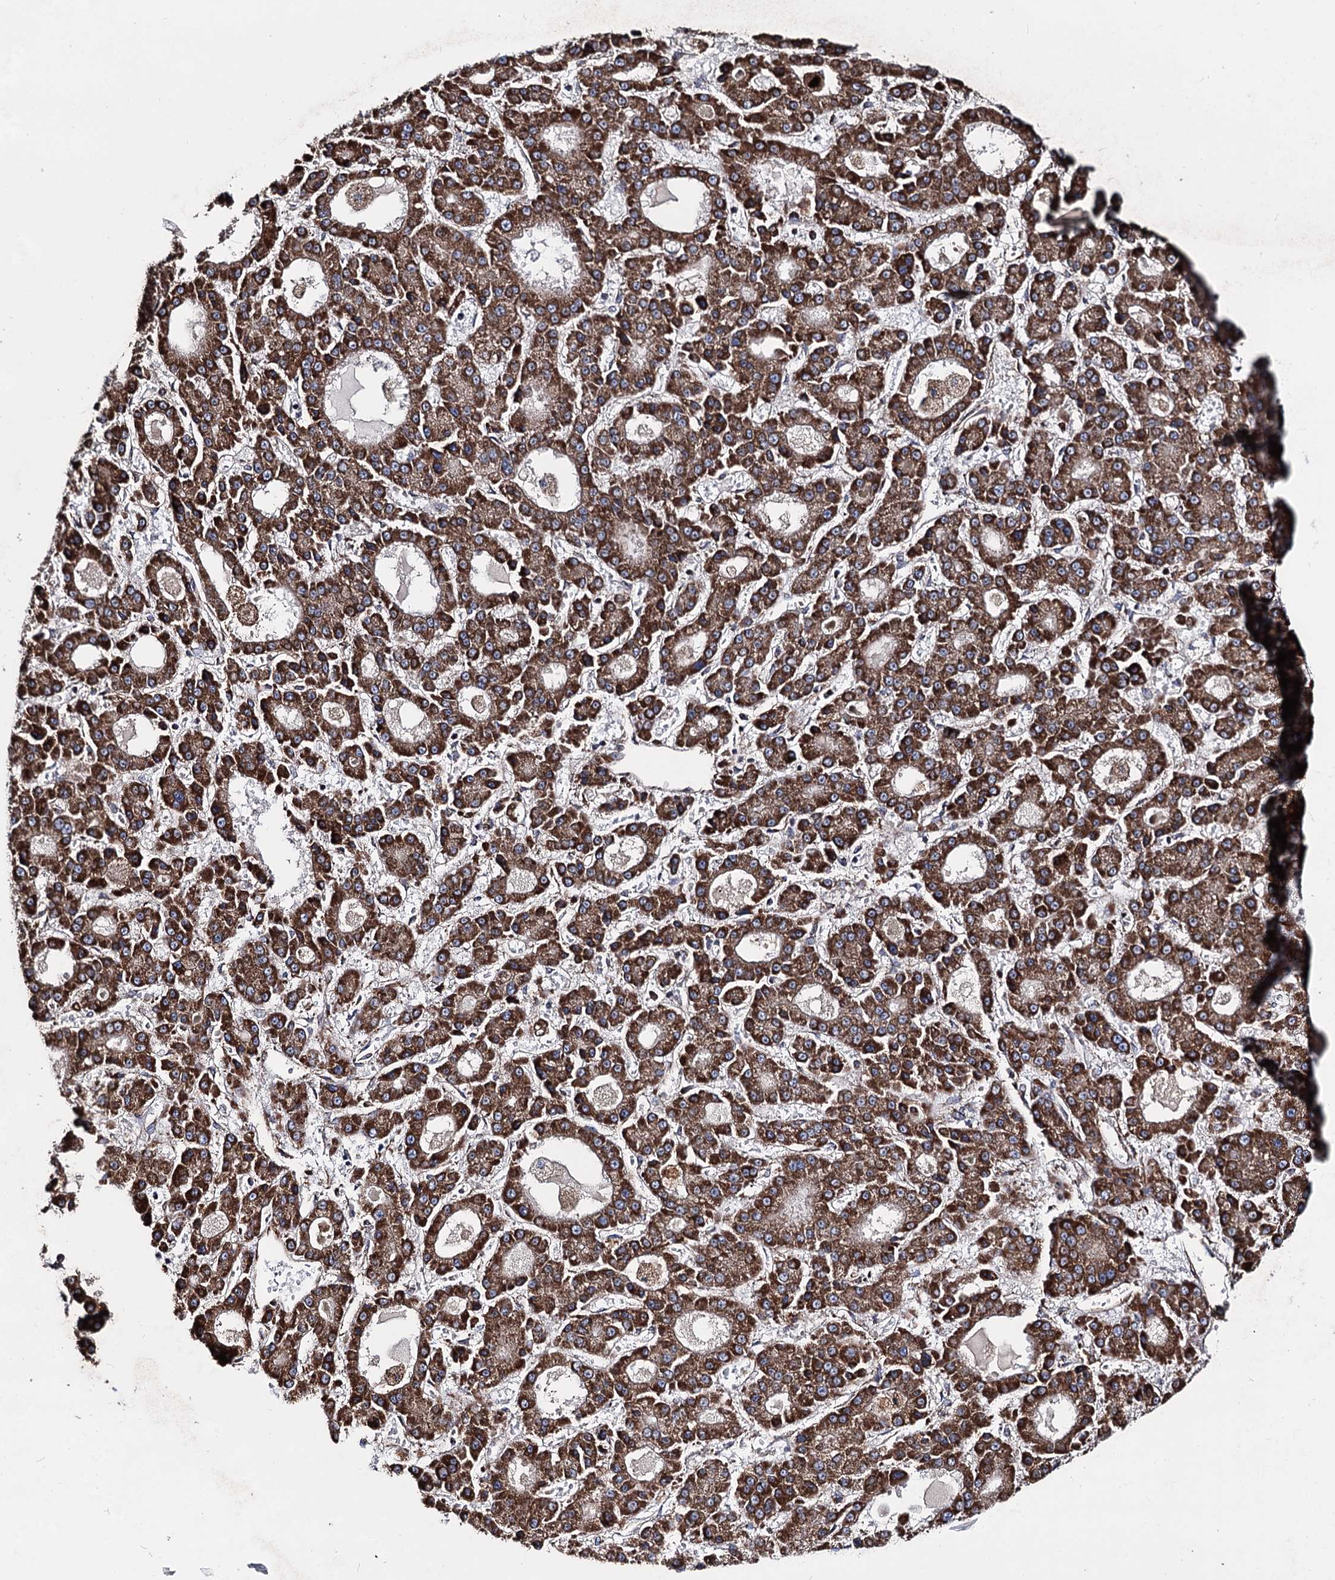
{"staining": {"intensity": "strong", "quantity": ">75%", "location": "cytoplasmic/membranous"}, "tissue": "liver cancer", "cell_type": "Tumor cells", "image_type": "cancer", "snomed": [{"axis": "morphology", "description": "Carcinoma, Hepatocellular, NOS"}, {"axis": "topography", "description": "Liver"}], "caption": "High-magnification brightfield microscopy of liver cancer stained with DAB (brown) and counterstained with hematoxylin (blue). tumor cells exhibit strong cytoplasmic/membranous positivity is appreciated in about>75% of cells.", "gene": "MSANTD2", "patient": {"sex": "male", "age": 70}}